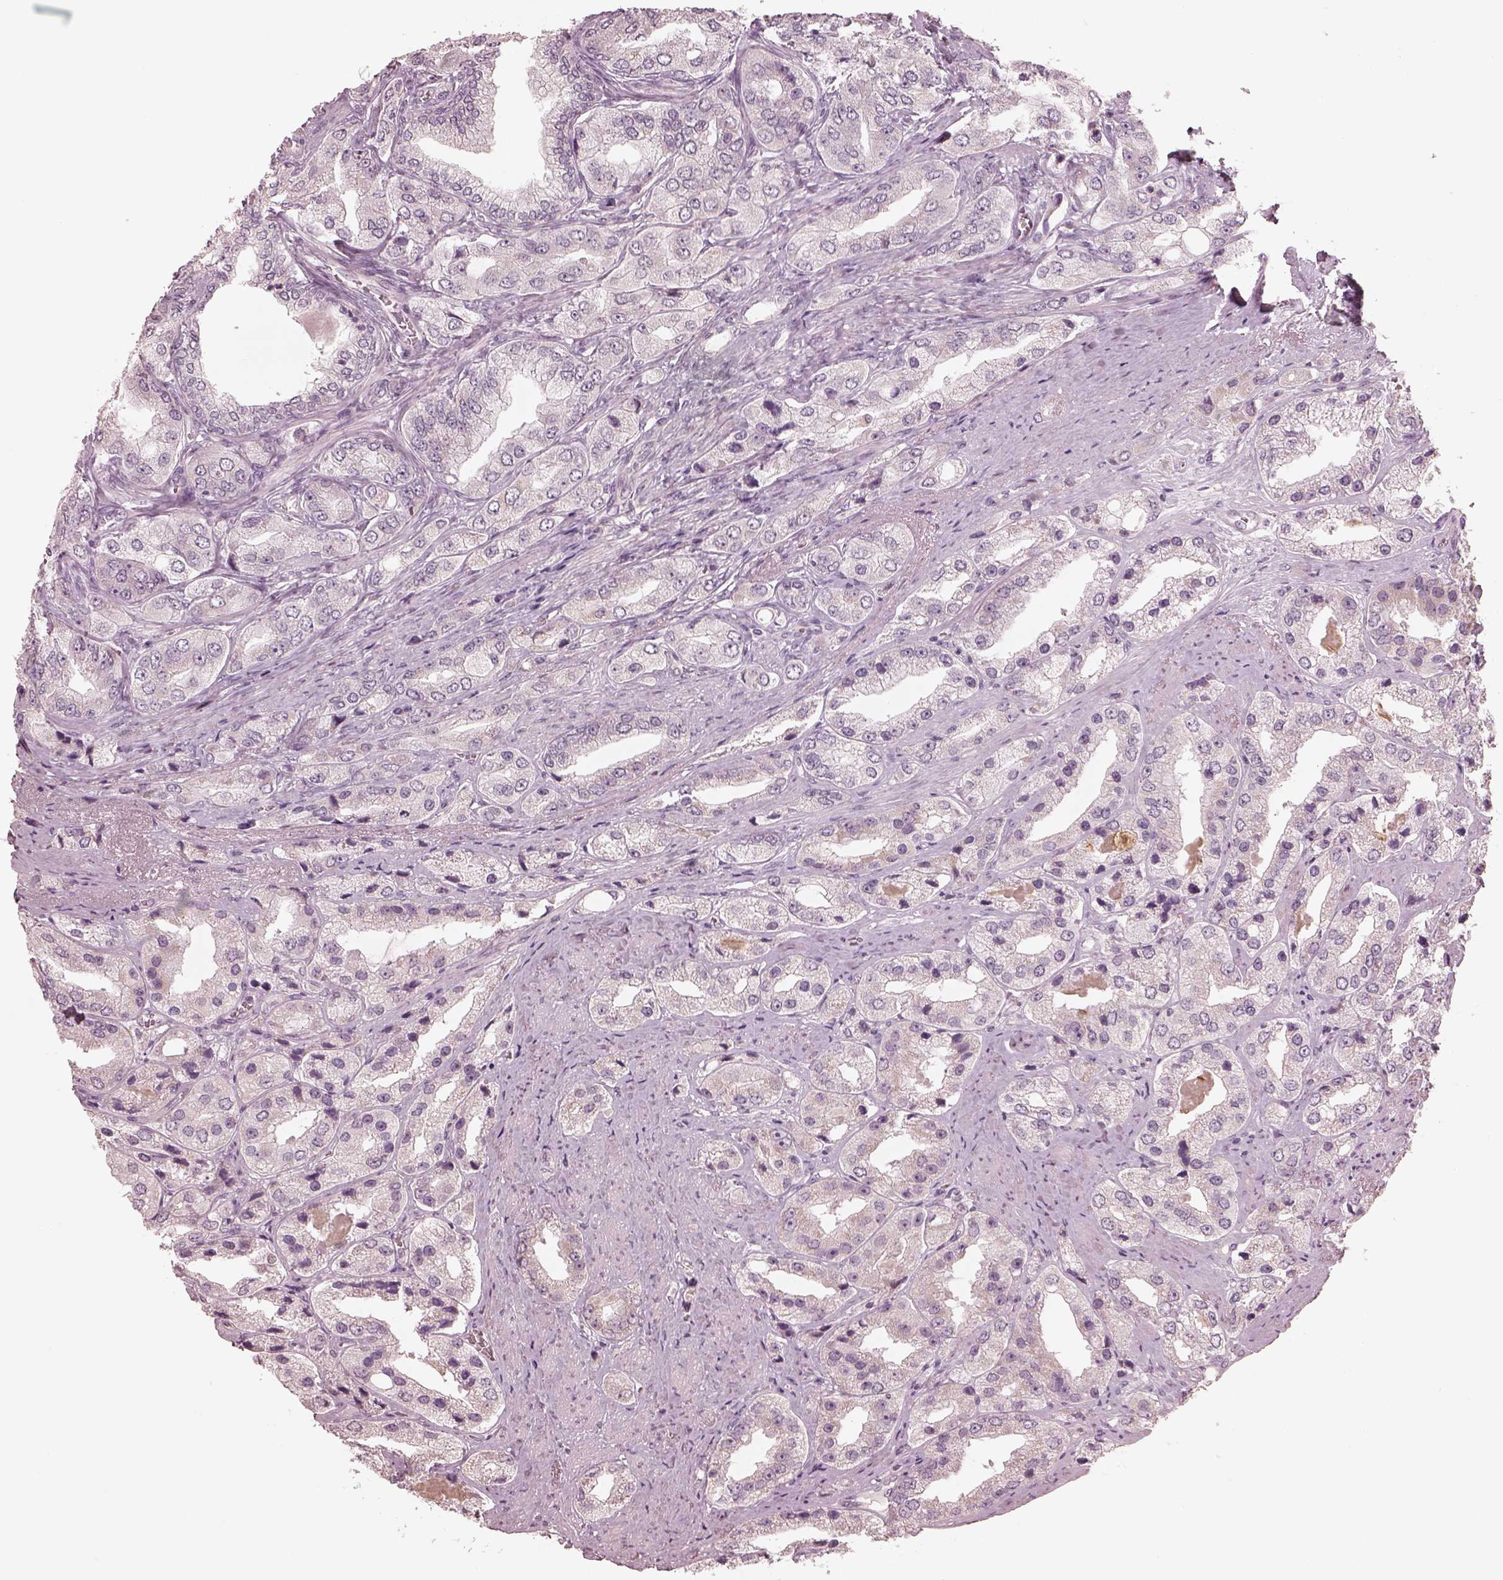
{"staining": {"intensity": "negative", "quantity": "none", "location": "none"}, "tissue": "prostate cancer", "cell_type": "Tumor cells", "image_type": "cancer", "snomed": [{"axis": "morphology", "description": "Adenocarcinoma, Low grade"}, {"axis": "topography", "description": "Prostate"}], "caption": "DAB (3,3'-diaminobenzidine) immunohistochemical staining of low-grade adenocarcinoma (prostate) displays no significant positivity in tumor cells.", "gene": "IQCG", "patient": {"sex": "male", "age": 69}}